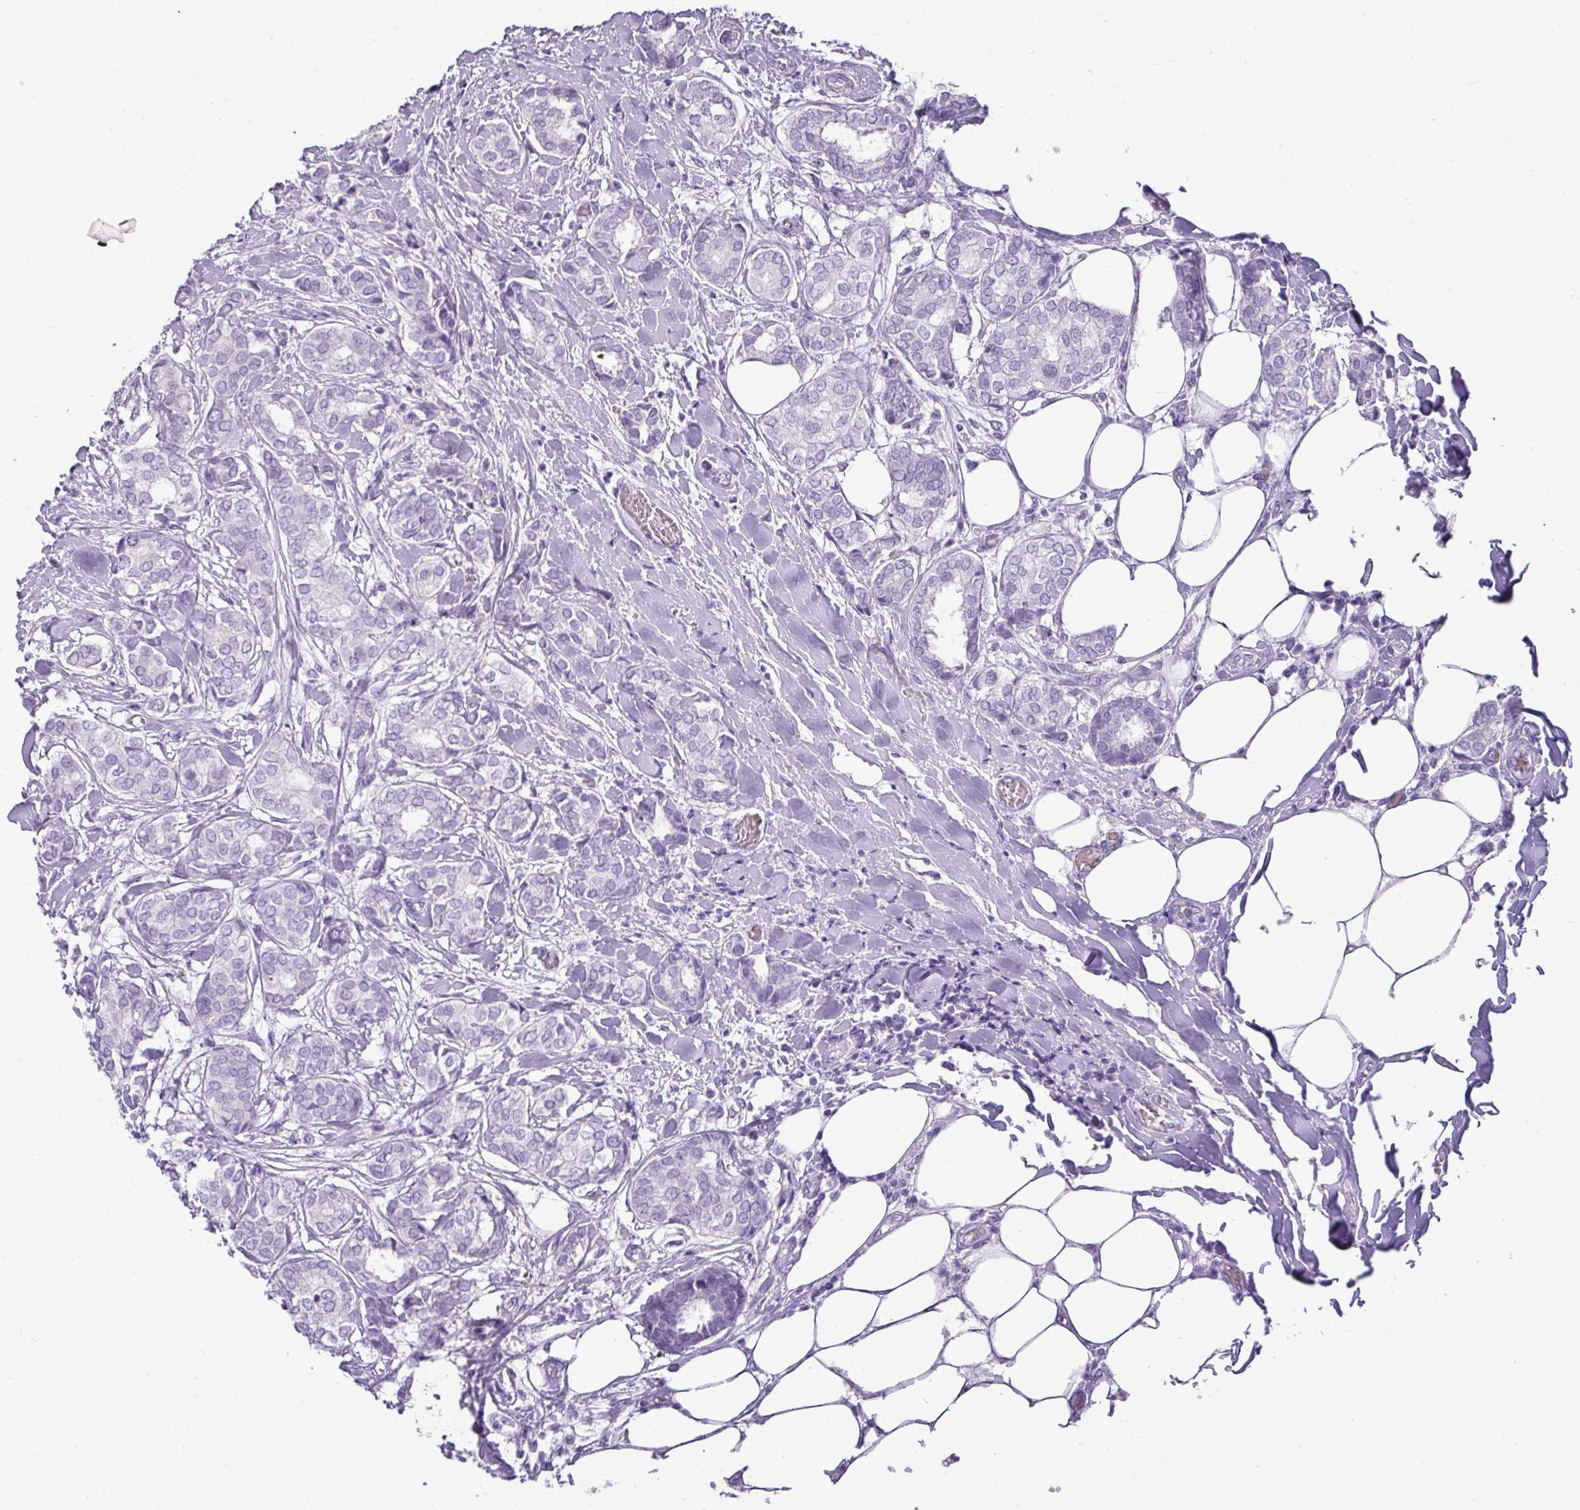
{"staining": {"intensity": "negative", "quantity": "none", "location": "none"}, "tissue": "breast cancer", "cell_type": "Tumor cells", "image_type": "cancer", "snomed": [{"axis": "morphology", "description": "Duct carcinoma"}, {"axis": "topography", "description": "Breast"}], "caption": "This is an immunohistochemistry image of human intraductal carcinoma (breast). There is no staining in tumor cells.", "gene": "GSTA3", "patient": {"sex": "female", "age": 73}}